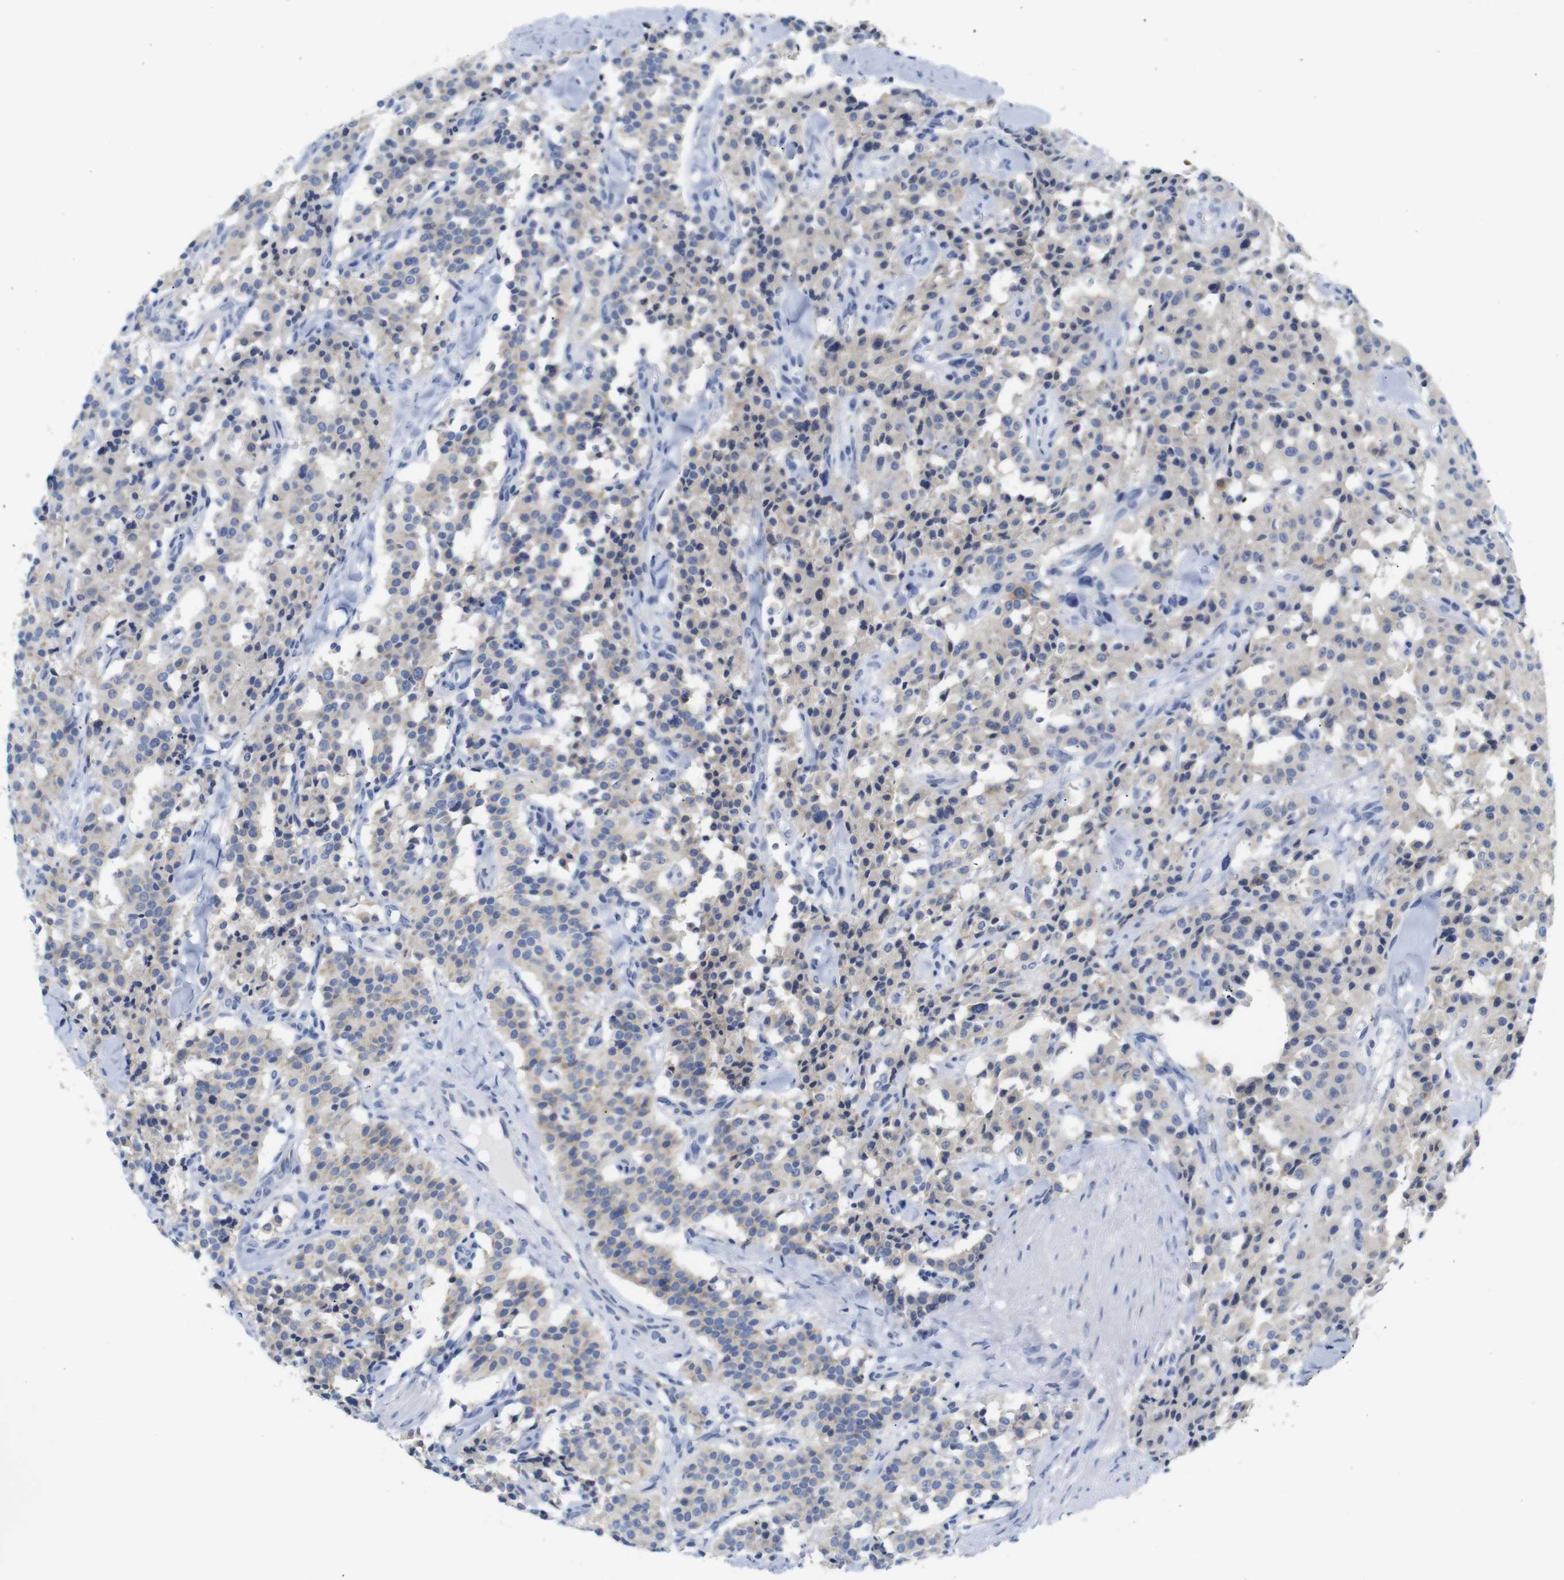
{"staining": {"intensity": "negative", "quantity": "none", "location": "none"}, "tissue": "carcinoid", "cell_type": "Tumor cells", "image_type": "cancer", "snomed": [{"axis": "morphology", "description": "Carcinoid, malignant, NOS"}, {"axis": "topography", "description": "Lung"}], "caption": "Tumor cells are negative for brown protein staining in carcinoid (malignant).", "gene": "NEBL", "patient": {"sex": "male", "age": 30}}